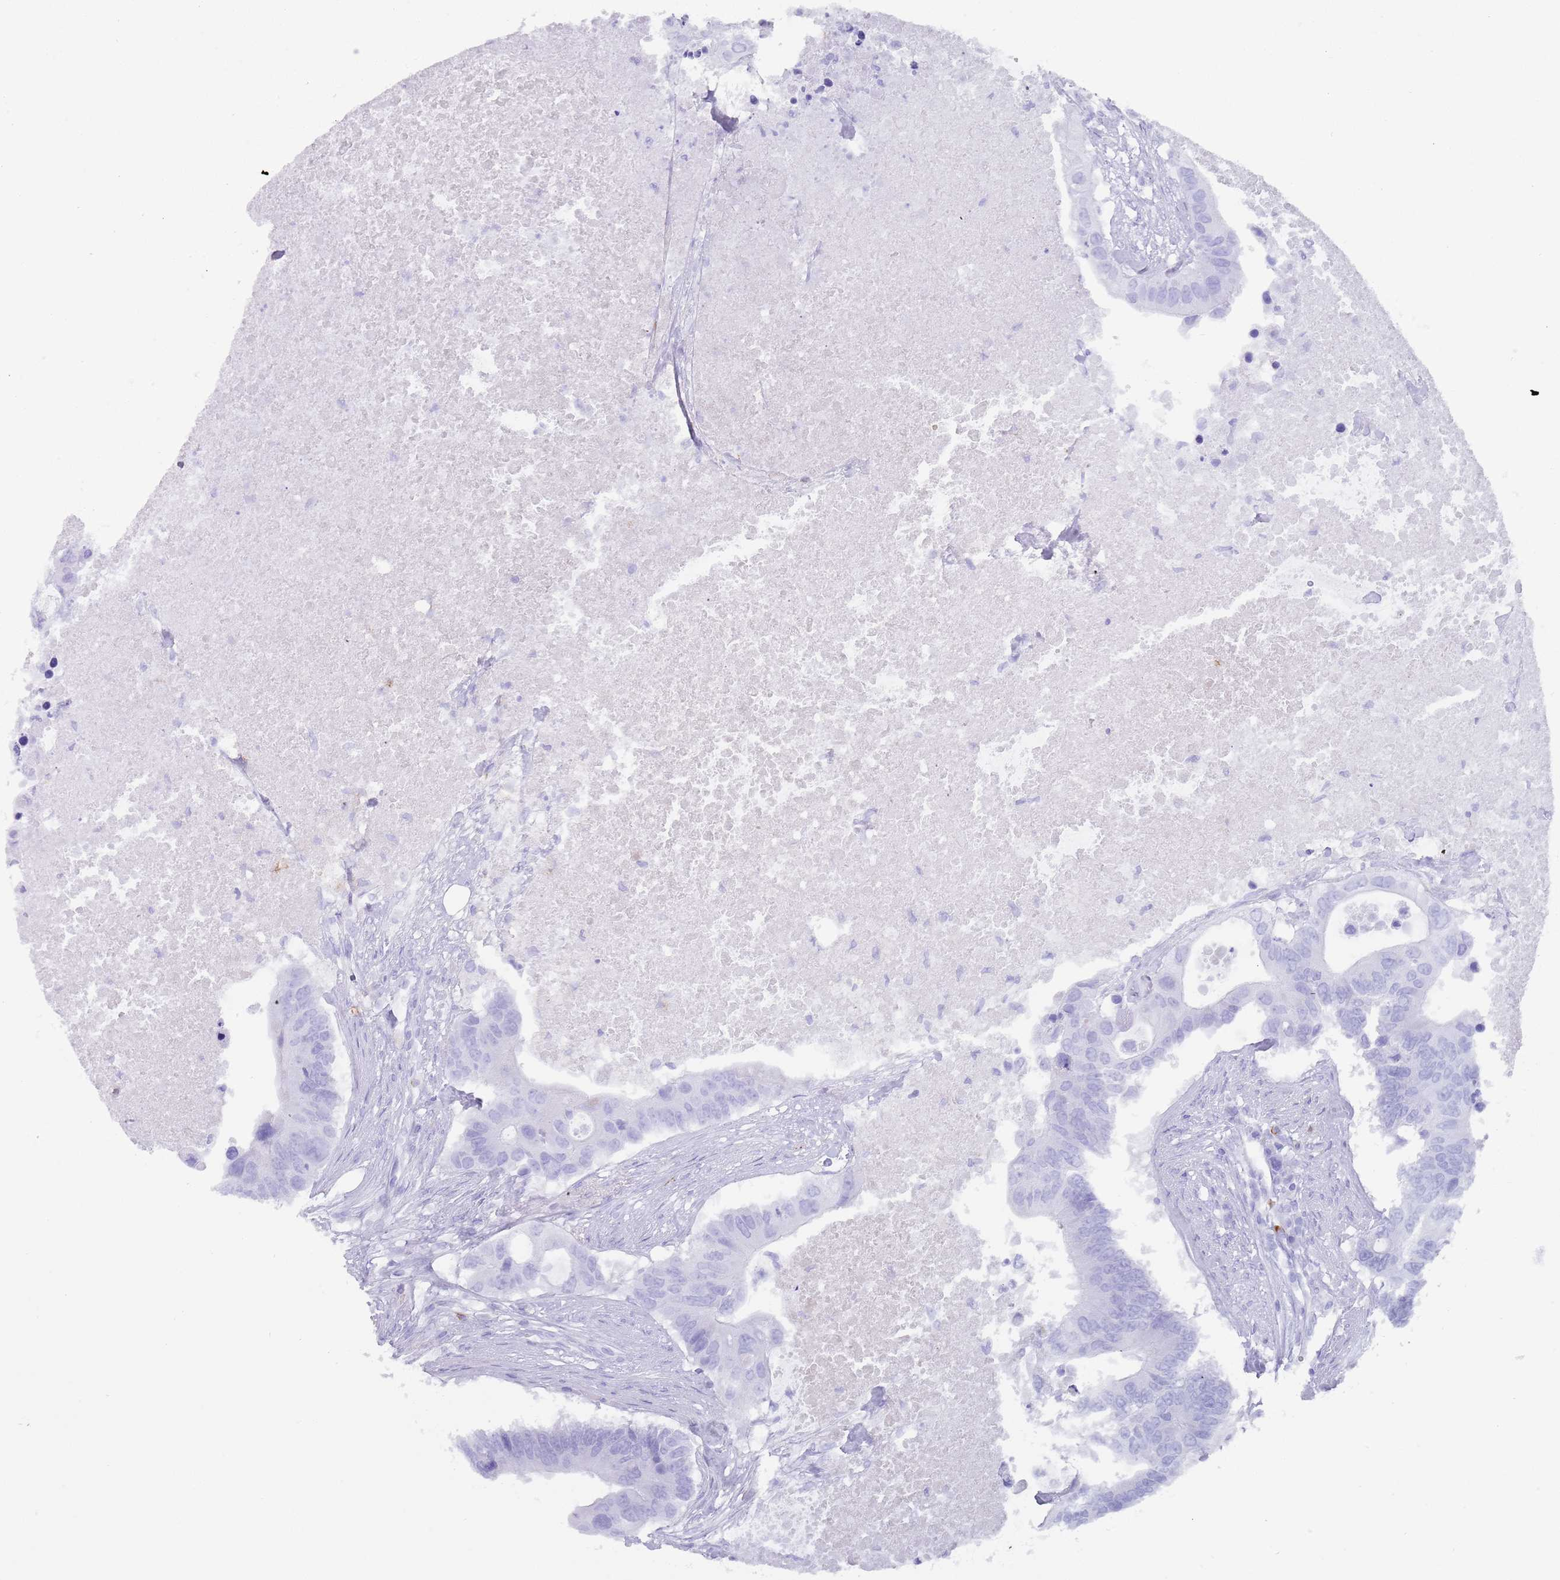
{"staining": {"intensity": "negative", "quantity": "none", "location": "none"}, "tissue": "colorectal cancer", "cell_type": "Tumor cells", "image_type": "cancer", "snomed": [{"axis": "morphology", "description": "Adenocarcinoma, NOS"}, {"axis": "topography", "description": "Colon"}], "caption": "The photomicrograph exhibits no significant expression in tumor cells of adenocarcinoma (colorectal).", "gene": "TMEM251", "patient": {"sex": "male", "age": 71}}